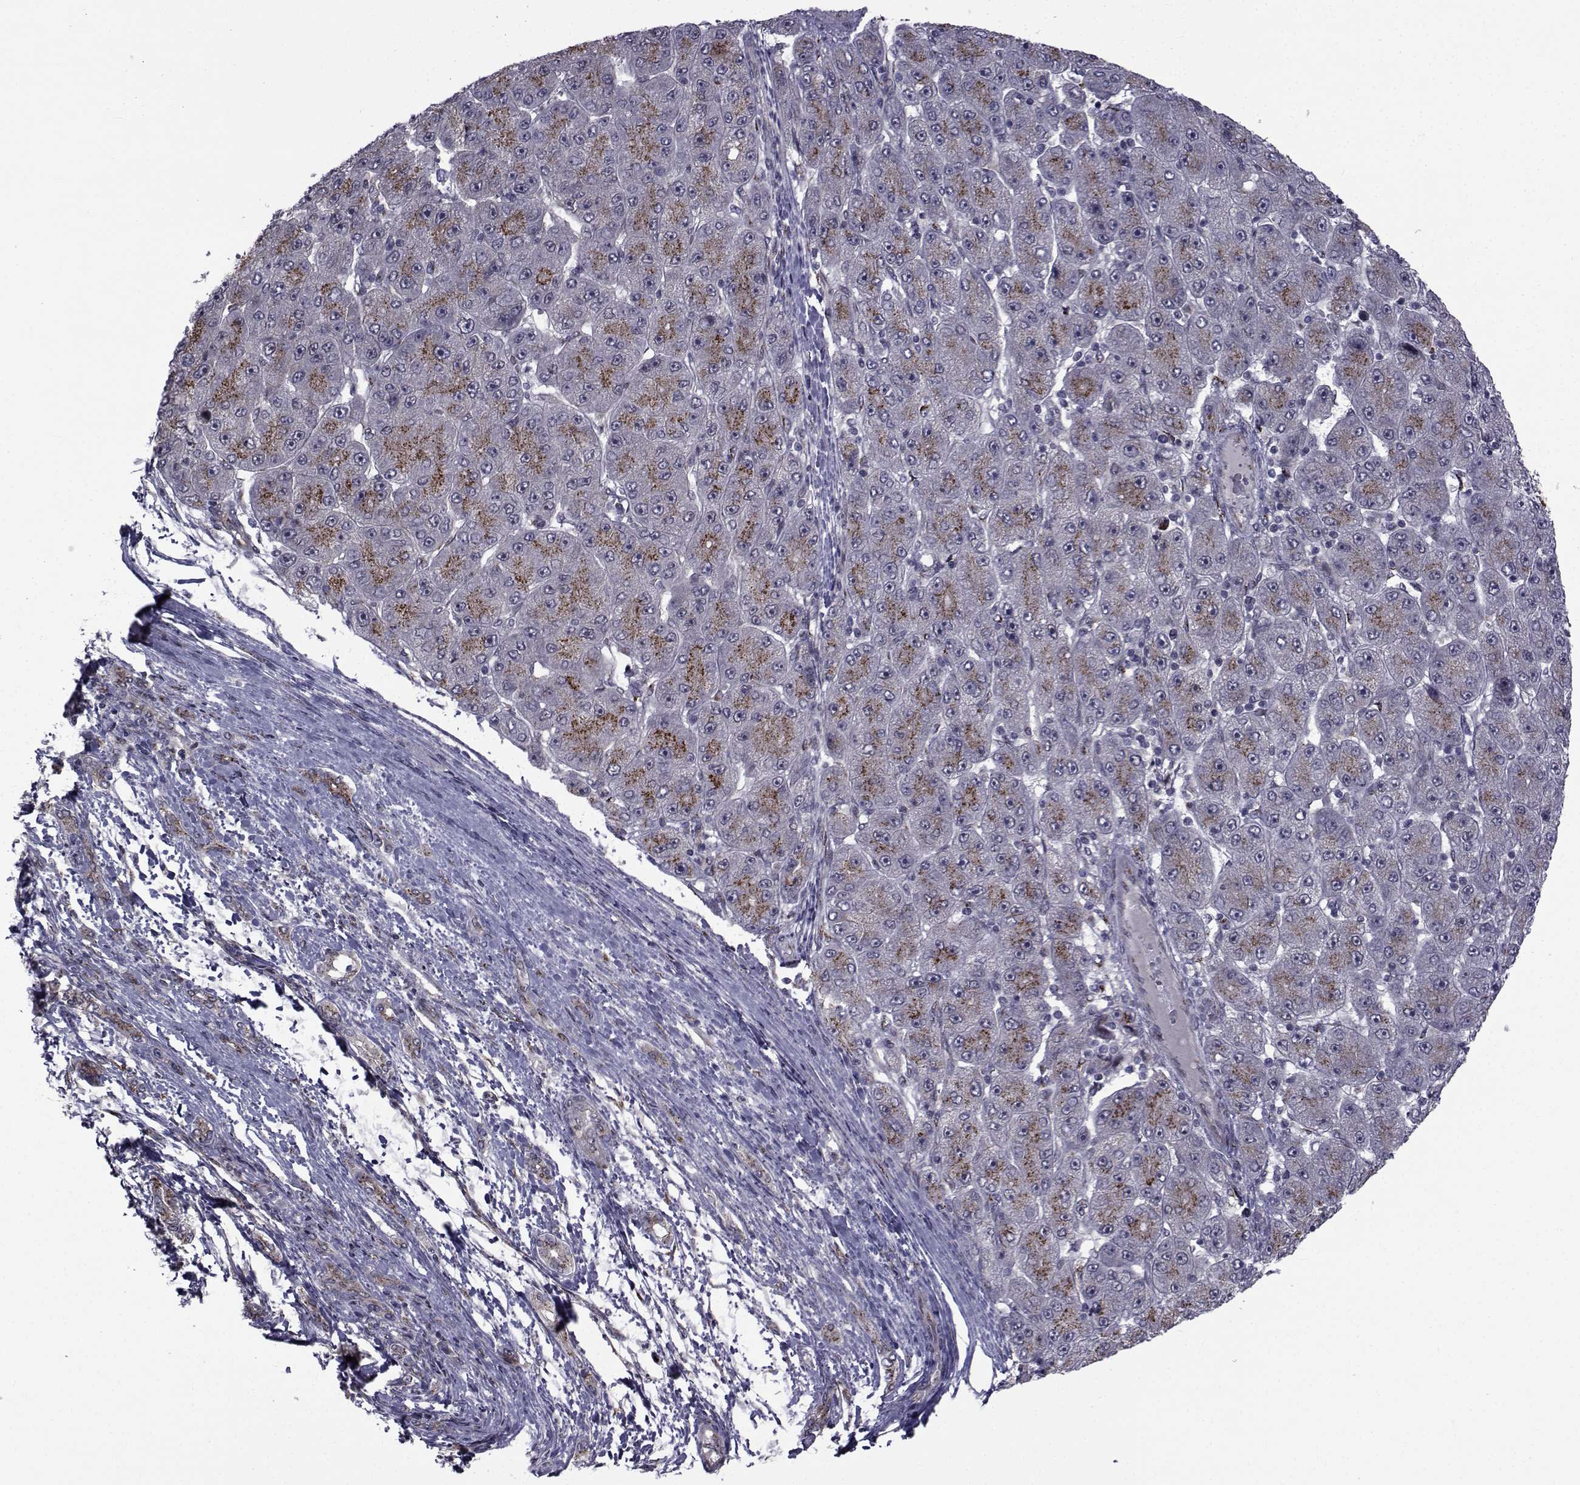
{"staining": {"intensity": "moderate", "quantity": "25%-75%", "location": "cytoplasmic/membranous"}, "tissue": "liver cancer", "cell_type": "Tumor cells", "image_type": "cancer", "snomed": [{"axis": "morphology", "description": "Carcinoma, Hepatocellular, NOS"}, {"axis": "topography", "description": "Liver"}], "caption": "High-power microscopy captured an IHC photomicrograph of hepatocellular carcinoma (liver), revealing moderate cytoplasmic/membranous staining in about 25%-75% of tumor cells. (brown staining indicates protein expression, while blue staining denotes nuclei).", "gene": "ATP6V1C2", "patient": {"sex": "male", "age": 67}}